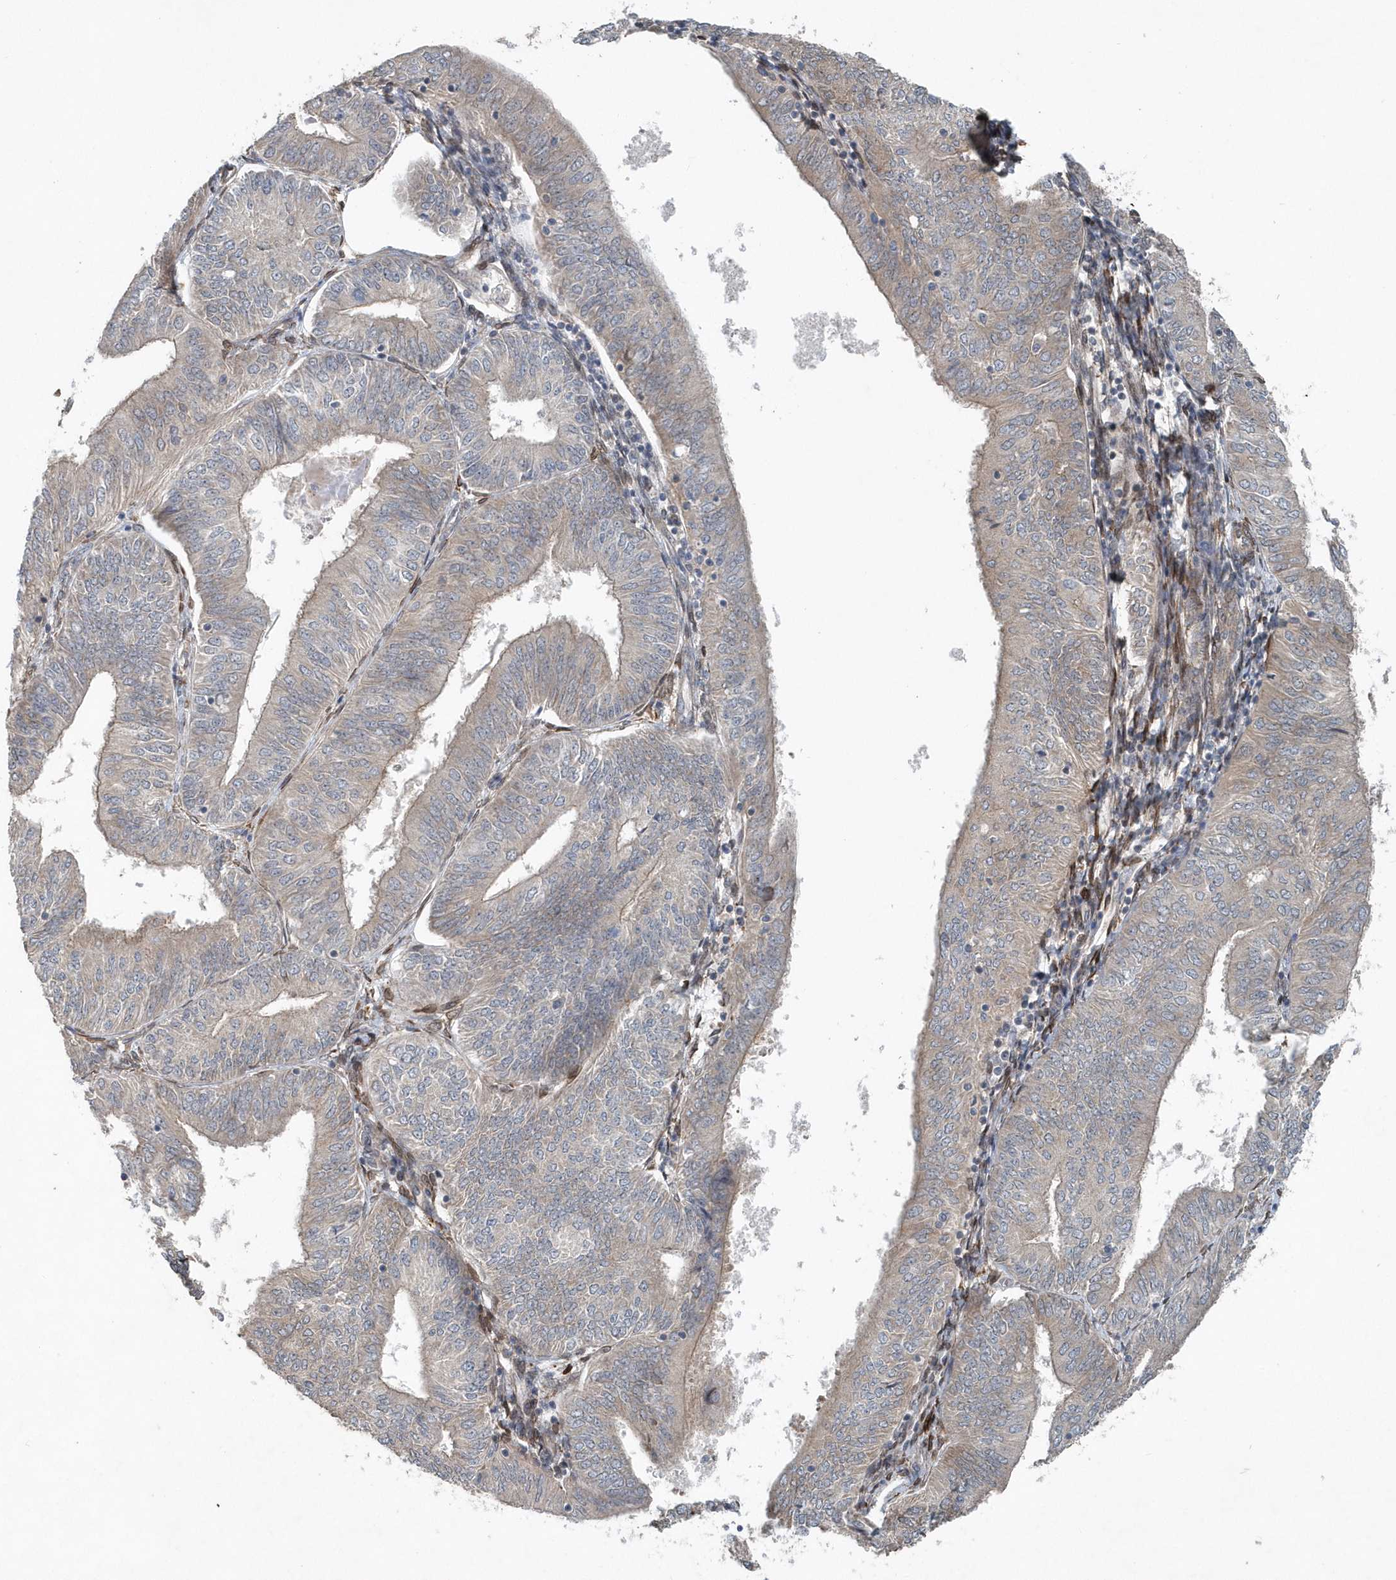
{"staining": {"intensity": "weak", "quantity": "<25%", "location": "cytoplasmic/membranous"}, "tissue": "endometrial cancer", "cell_type": "Tumor cells", "image_type": "cancer", "snomed": [{"axis": "morphology", "description": "Adenocarcinoma, NOS"}, {"axis": "topography", "description": "Endometrium"}], "caption": "Immunohistochemistry (IHC) photomicrograph of endometrial cancer (adenocarcinoma) stained for a protein (brown), which demonstrates no expression in tumor cells. Nuclei are stained in blue.", "gene": "MCC", "patient": {"sex": "female", "age": 58}}